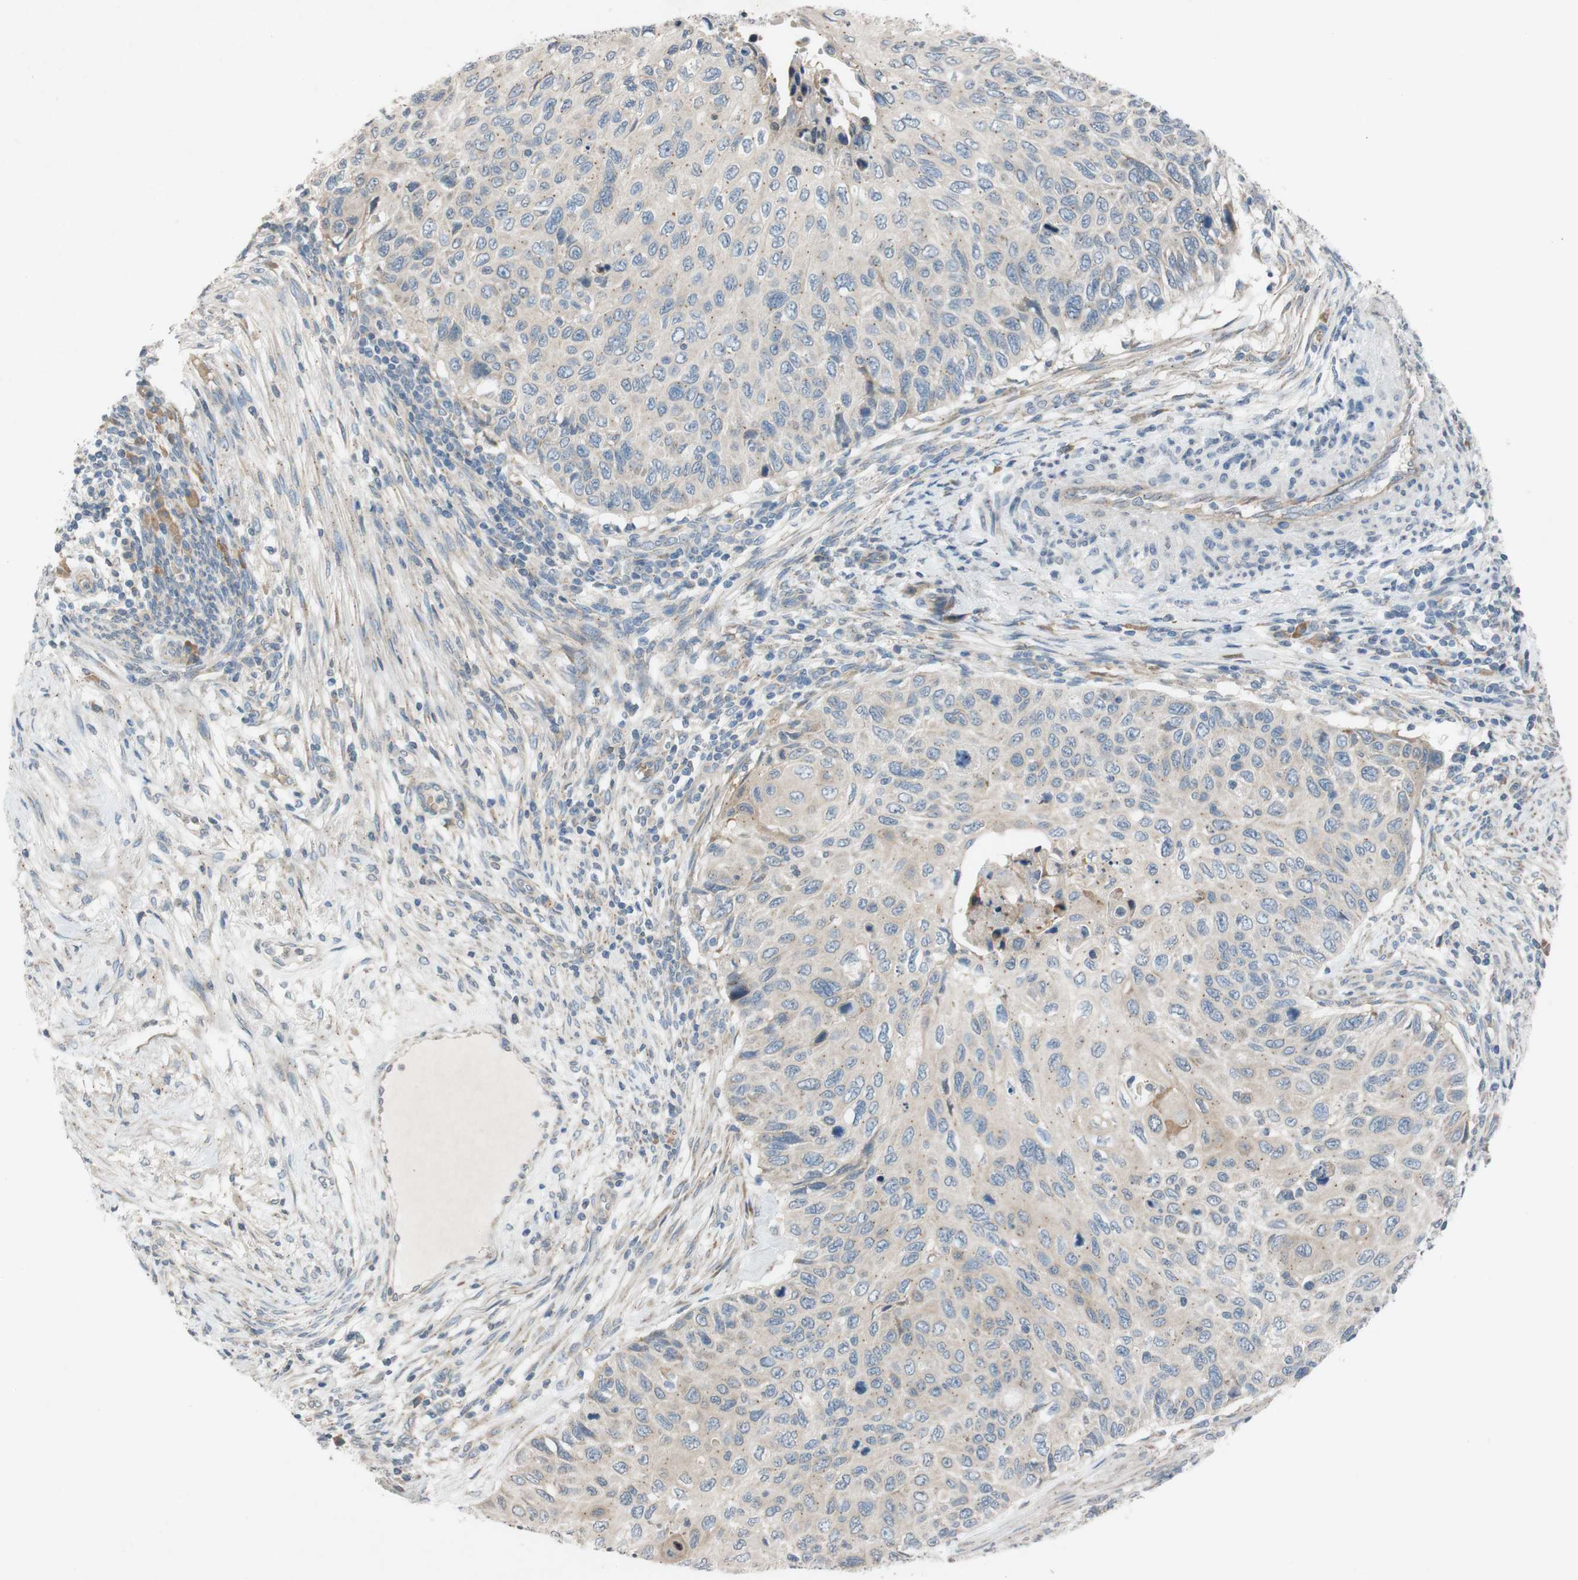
{"staining": {"intensity": "weak", "quantity": "25%-75%", "location": "cytoplasmic/membranous"}, "tissue": "cervical cancer", "cell_type": "Tumor cells", "image_type": "cancer", "snomed": [{"axis": "morphology", "description": "Squamous cell carcinoma, NOS"}, {"axis": "topography", "description": "Cervix"}], "caption": "The photomicrograph shows a brown stain indicating the presence of a protein in the cytoplasmic/membranous of tumor cells in squamous cell carcinoma (cervical).", "gene": "ADD2", "patient": {"sex": "female", "age": 70}}